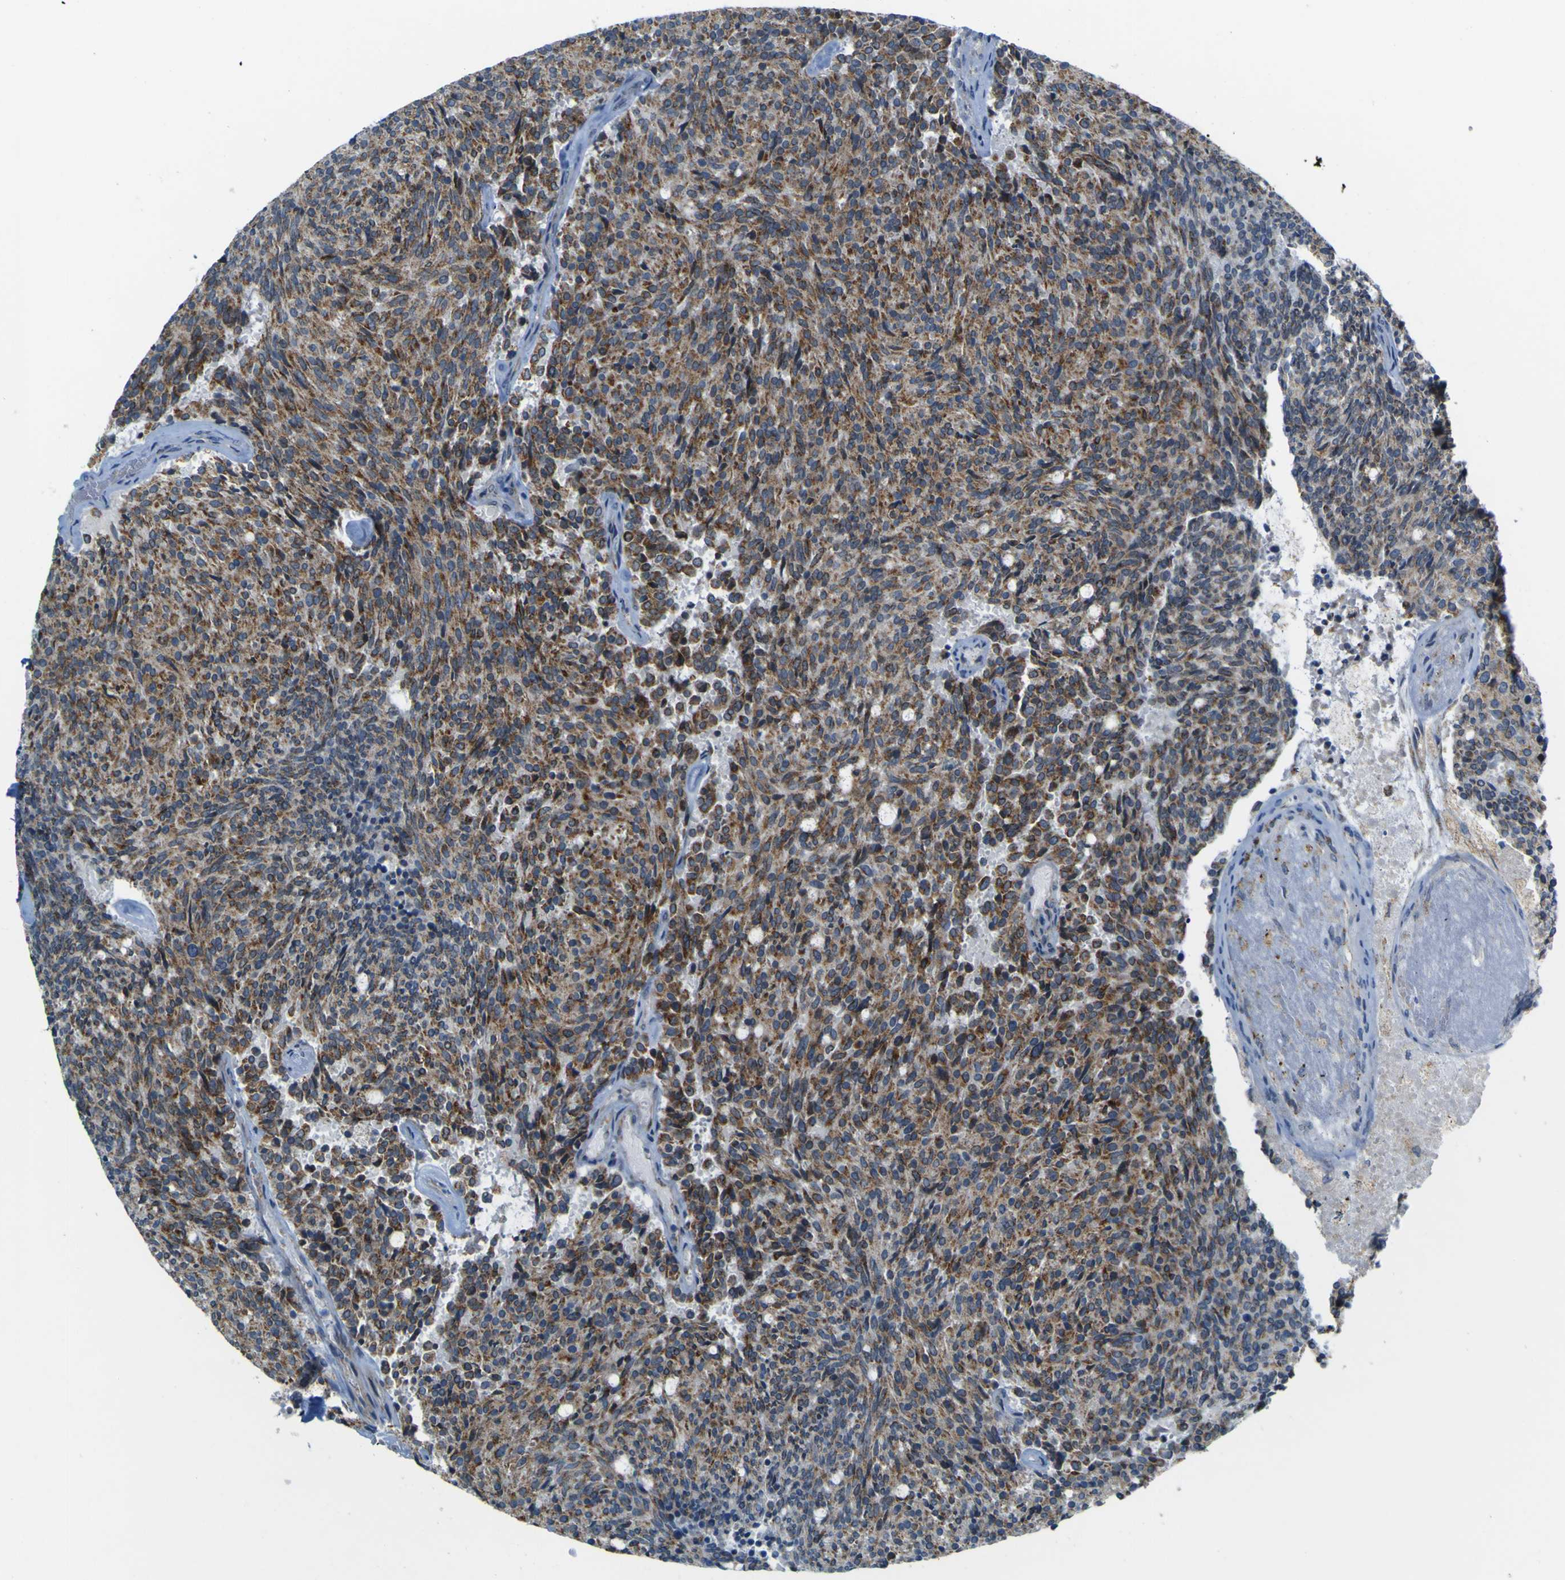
{"staining": {"intensity": "moderate", "quantity": ">75%", "location": "cytoplasmic/membranous"}, "tissue": "carcinoid", "cell_type": "Tumor cells", "image_type": "cancer", "snomed": [{"axis": "morphology", "description": "Carcinoid, malignant, NOS"}, {"axis": "topography", "description": "Pancreas"}], "caption": "Protein staining of carcinoid tissue exhibits moderate cytoplasmic/membranous staining in about >75% of tumor cells.", "gene": "ACBD5", "patient": {"sex": "female", "age": 54}}